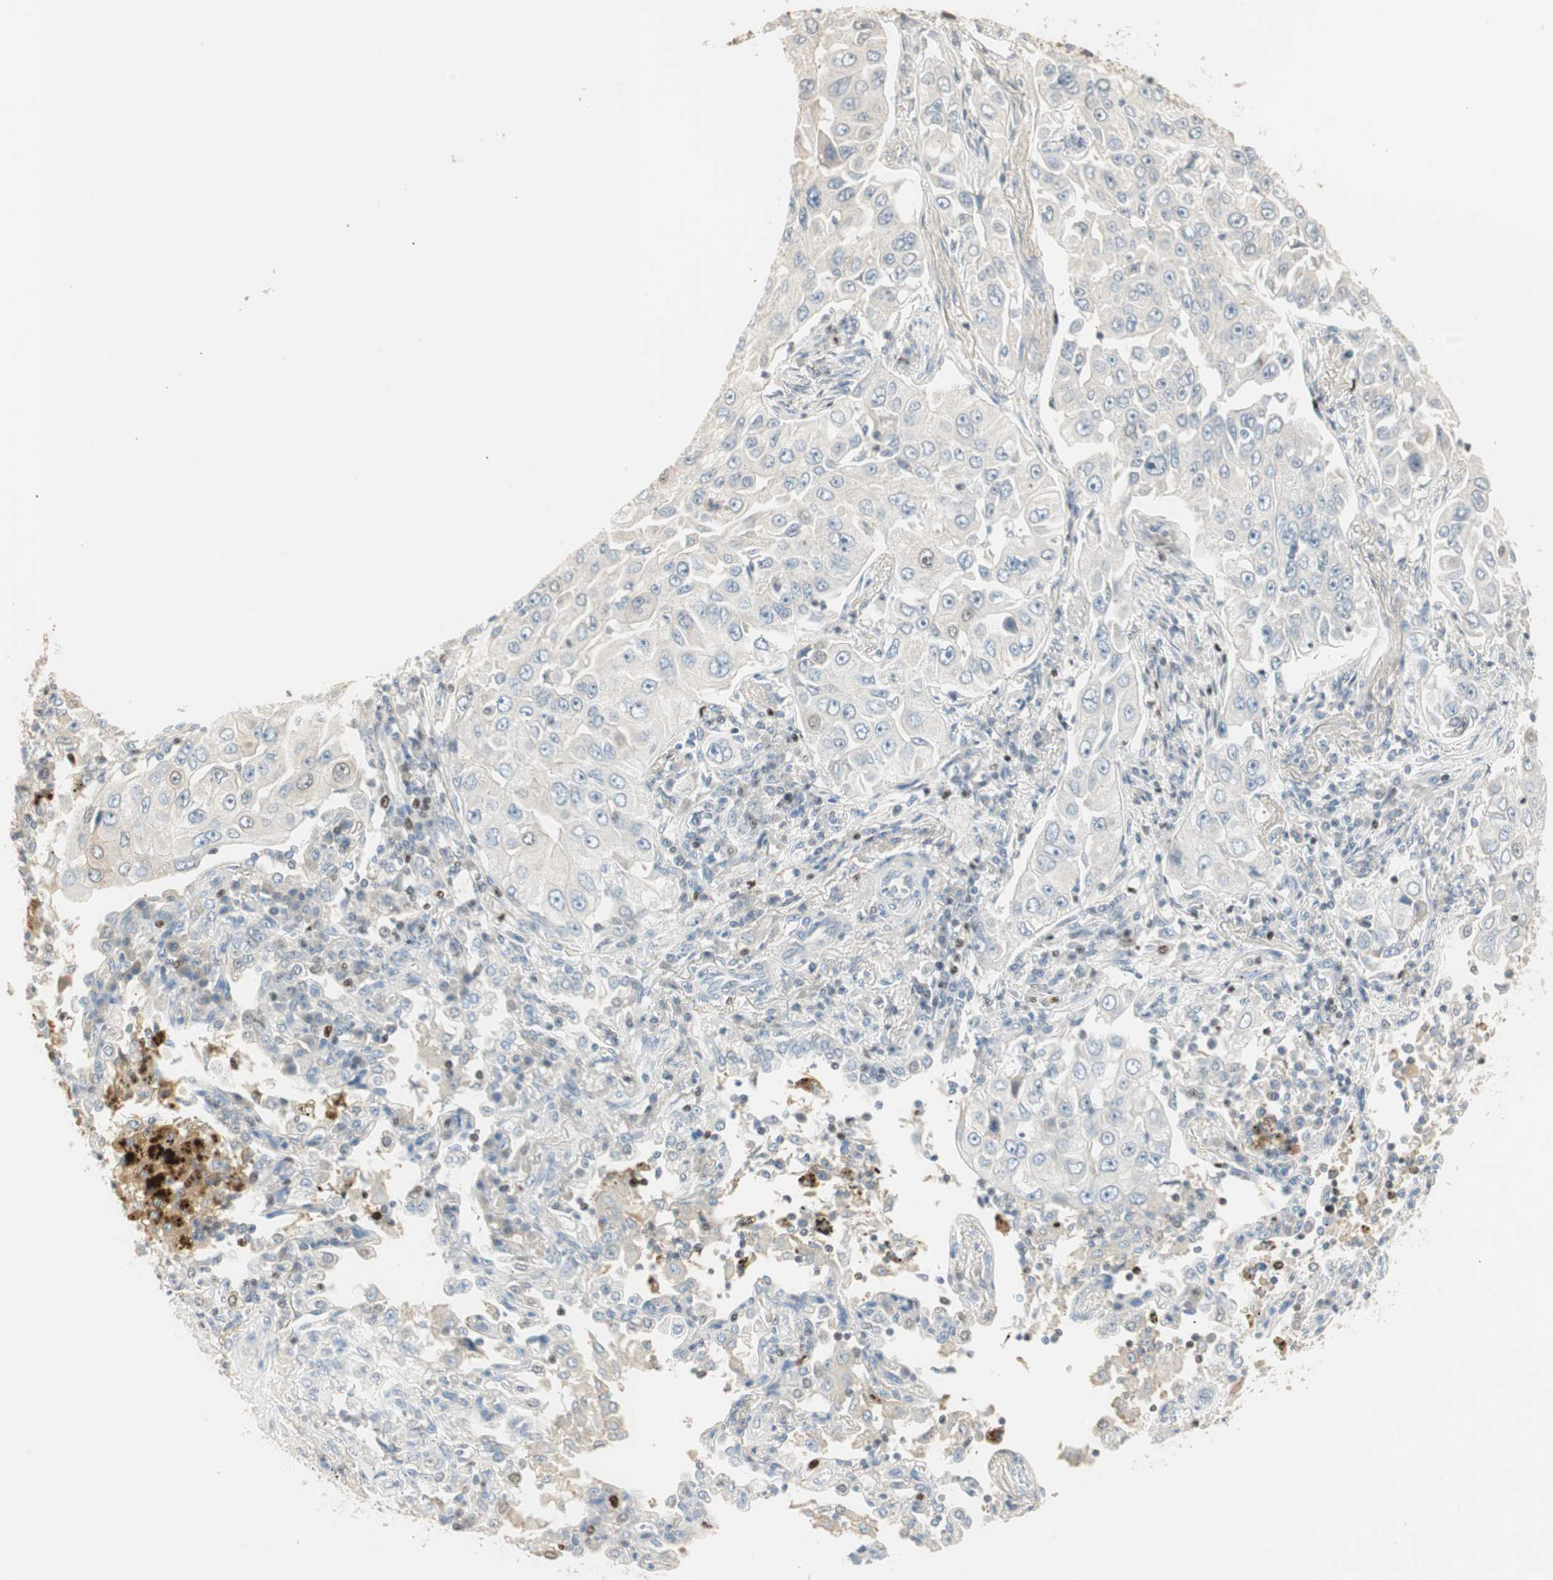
{"staining": {"intensity": "negative", "quantity": "none", "location": "none"}, "tissue": "lung cancer", "cell_type": "Tumor cells", "image_type": "cancer", "snomed": [{"axis": "morphology", "description": "Adenocarcinoma, NOS"}, {"axis": "topography", "description": "Lung"}], "caption": "DAB immunohistochemical staining of human lung cancer exhibits no significant positivity in tumor cells.", "gene": "RUNX2", "patient": {"sex": "male", "age": 84}}